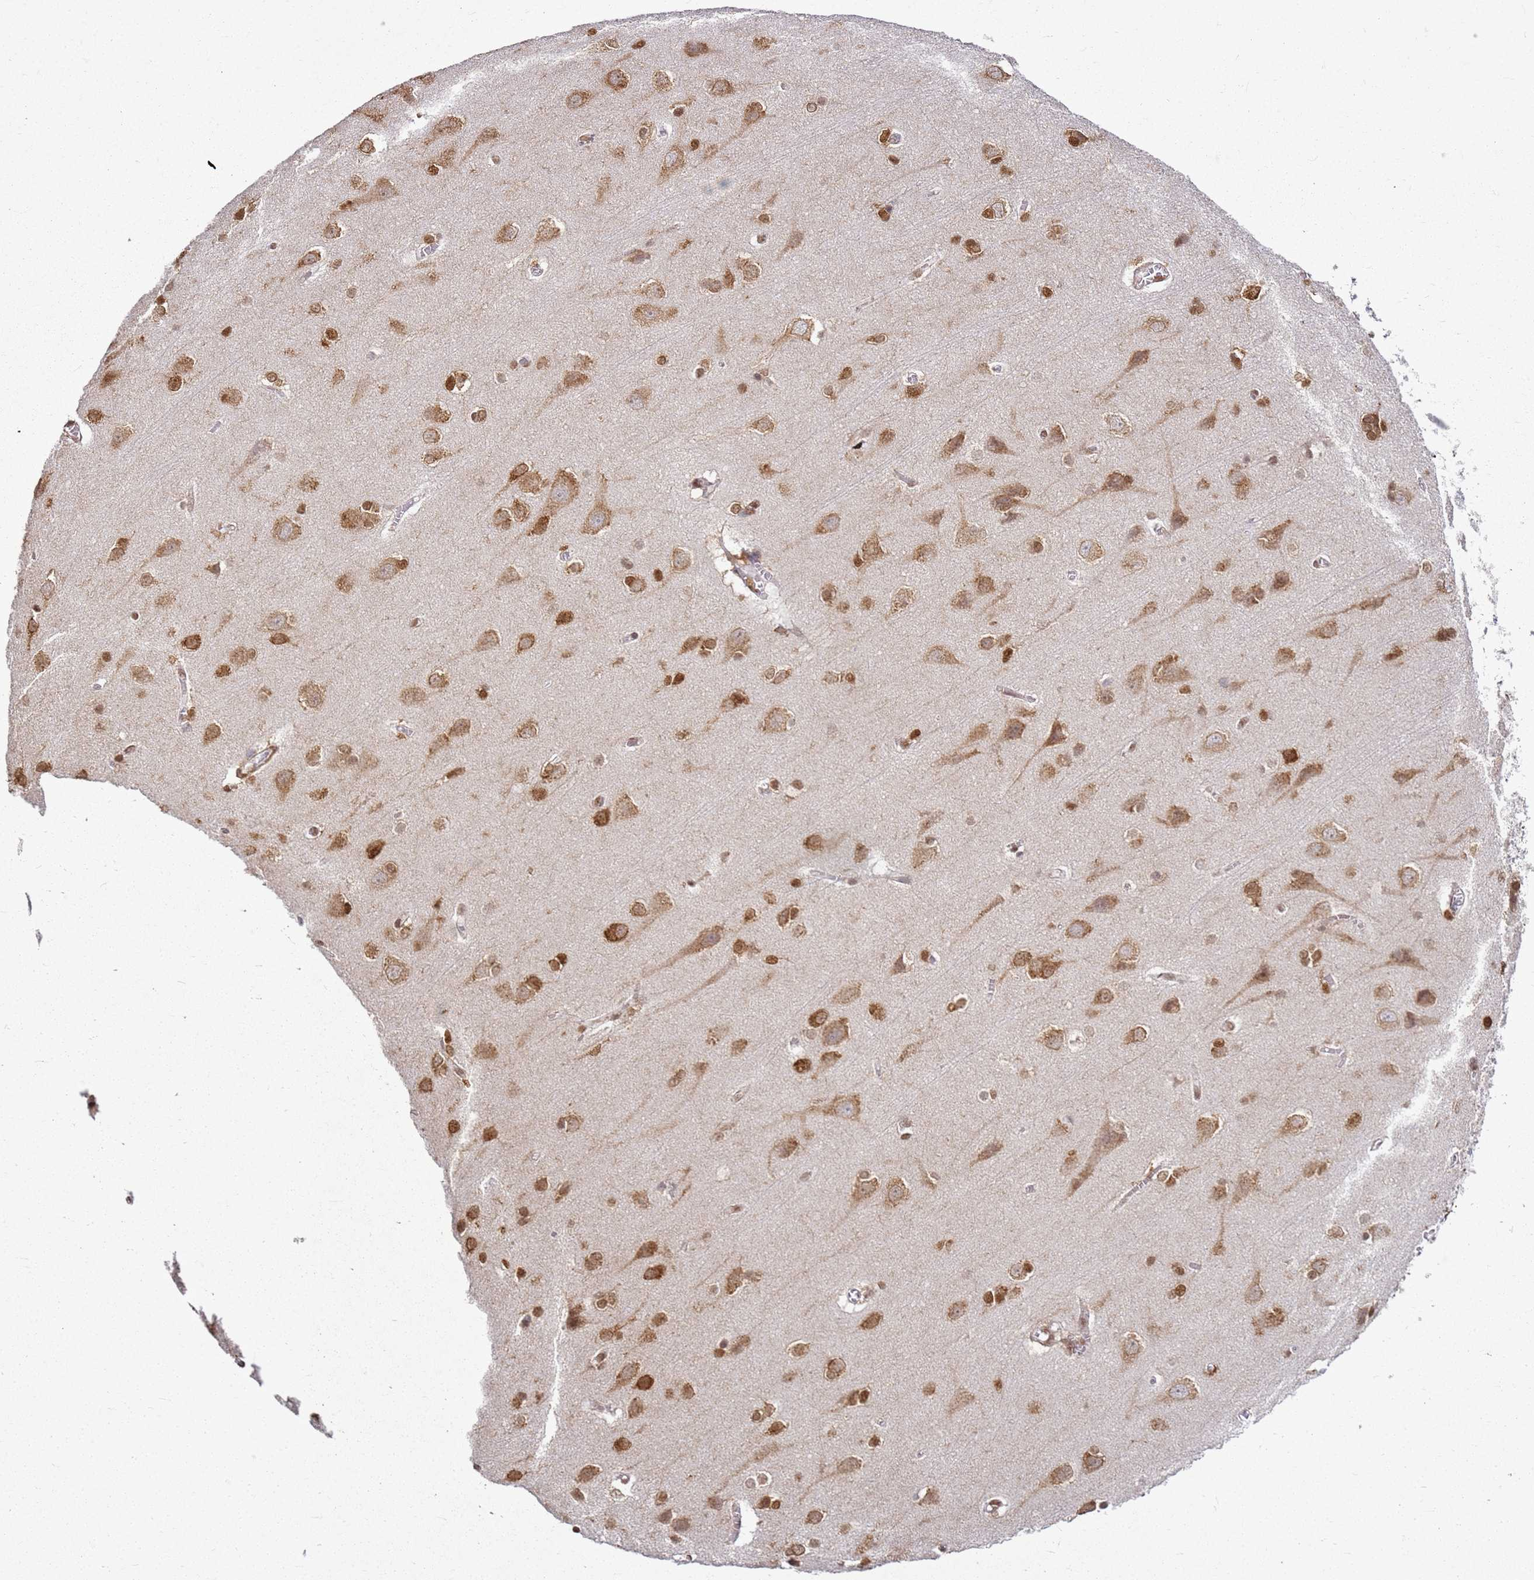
{"staining": {"intensity": "weak", "quantity": "<25%", "location": "cytoplasmic/membranous"}, "tissue": "cerebral cortex", "cell_type": "Endothelial cells", "image_type": "normal", "snomed": [{"axis": "morphology", "description": "Normal tissue, NOS"}, {"axis": "topography", "description": "Cerebral cortex"}], "caption": "Image shows no significant protein staining in endothelial cells of normal cerebral cortex.", "gene": "APEX1", "patient": {"sex": "male", "age": 37}}